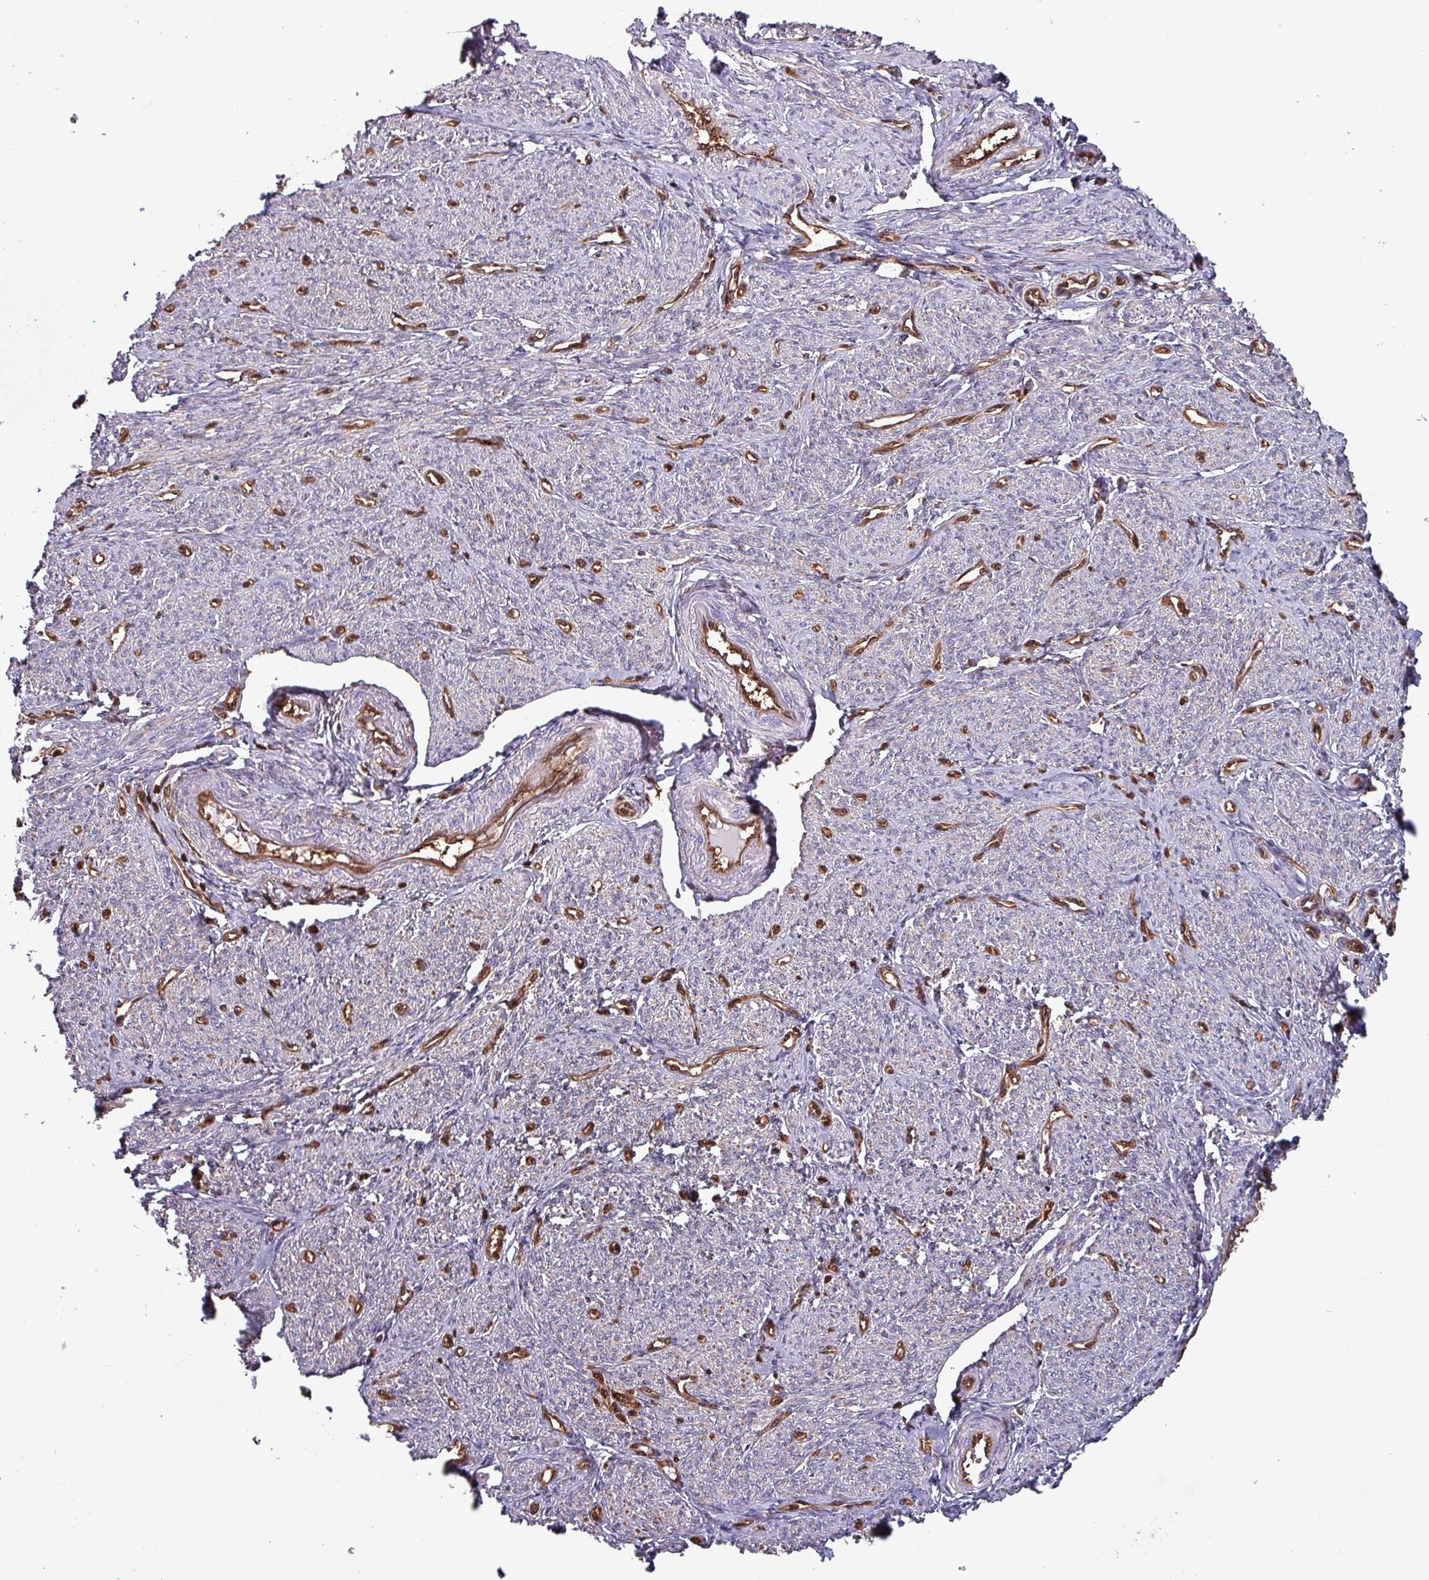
{"staining": {"intensity": "weak", "quantity": "25%-75%", "location": "cytoplasmic/membranous"}, "tissue": "smooth muscle", "cell_type": "Smooth muscle cells", "image_type": "normal", "snomed": [{"axis": "morphology", "description": "Normal tissue, NOS"}, {"axis": "topography", "description": "Smooth muscle"}], "caption": "Smooth muscle stained with DAB (3,3'-diaminobenzidine) IHC shows low levels of weak cytoplasmic/membranous staining in approximately 25%-75% of smooth muscle cells. (DAB IHC with brightfield microscopy, high magnification).", "gene": "PSMB8", "patient": {"sex": "female", "age": 65}}